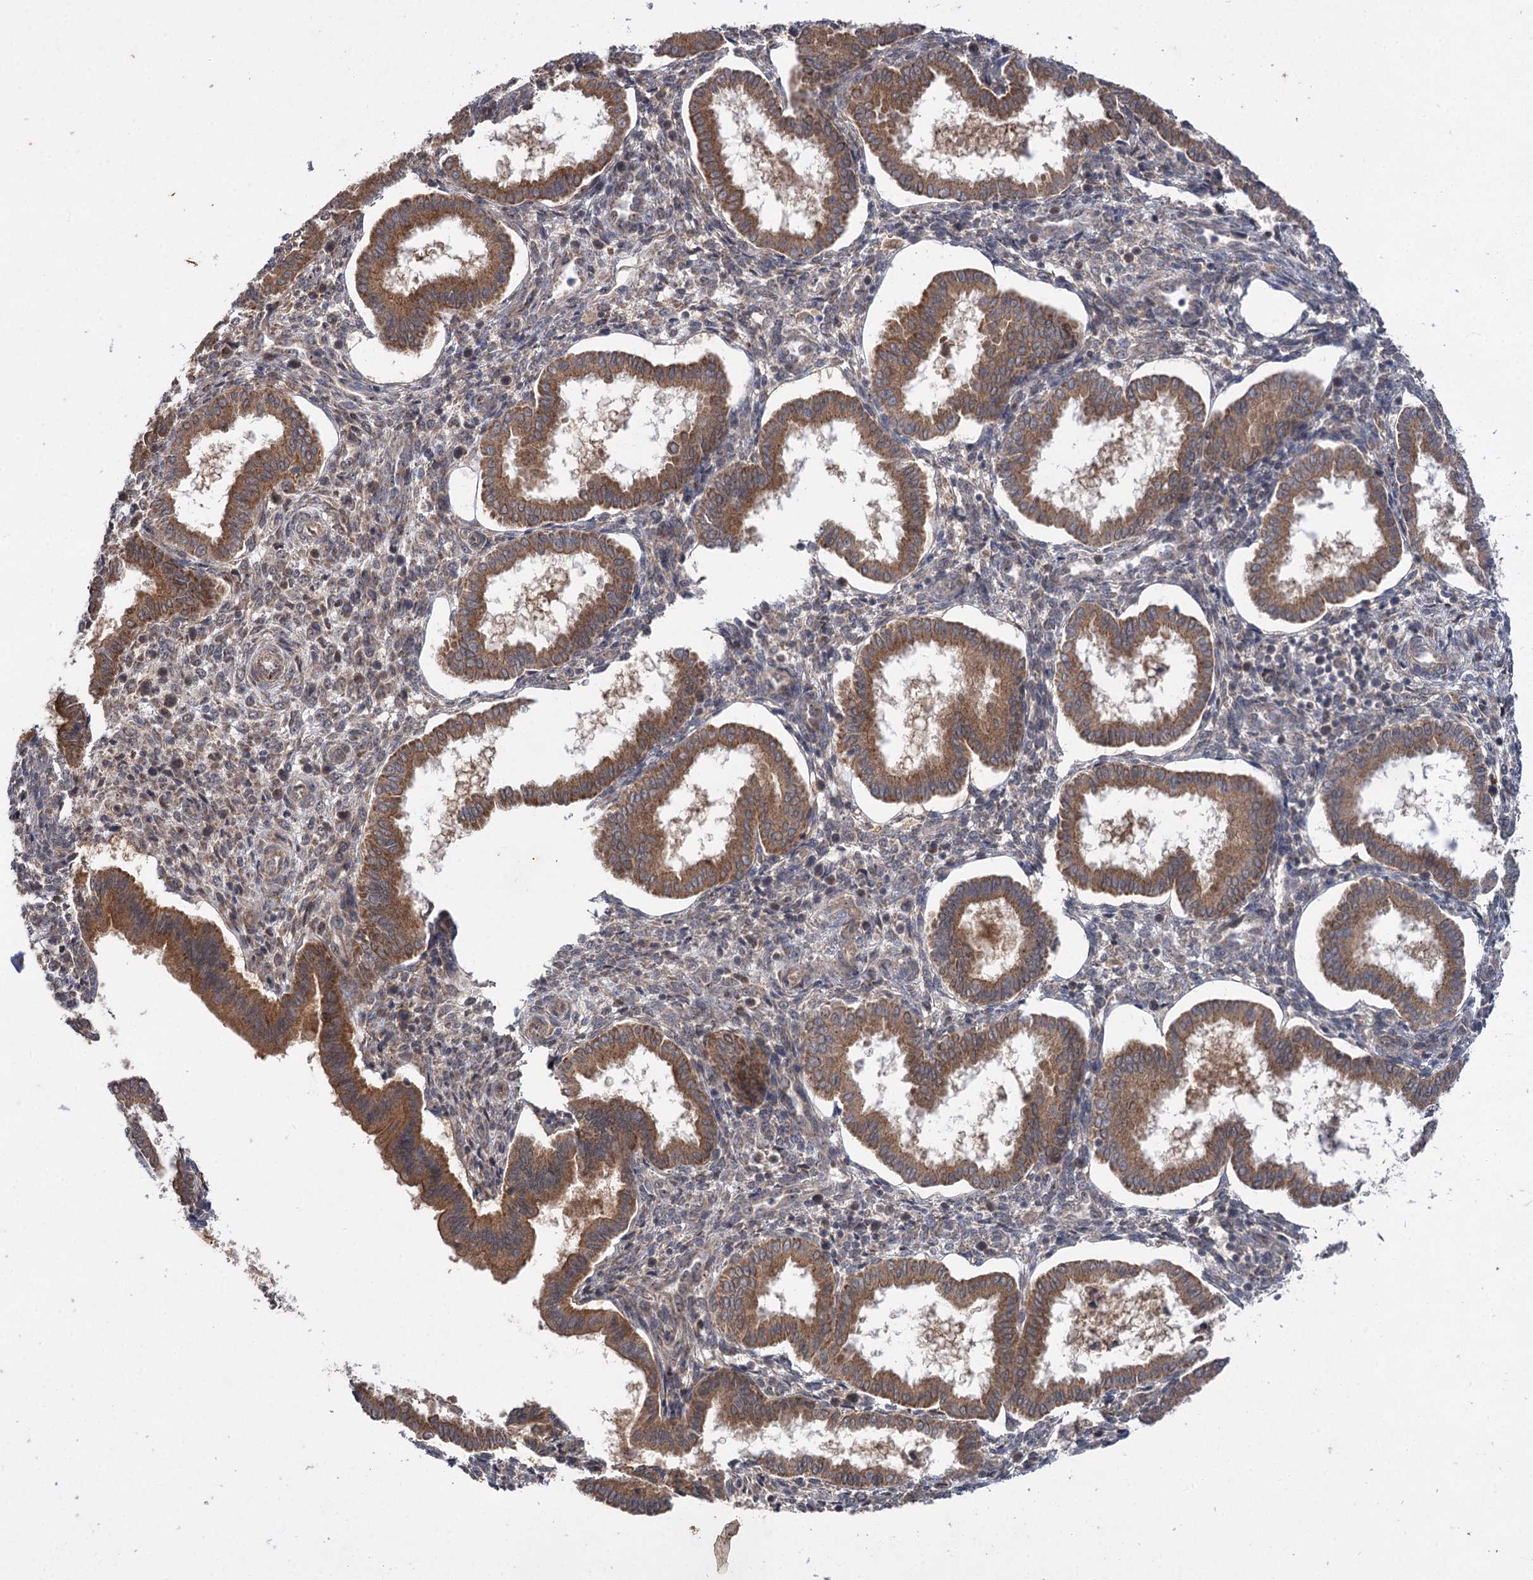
{"staining": {"intensity": "negative", "quantity": "none", "location": "none"}, "tissue": "endometrium", "cell_type": "Cells in endometrial stroma", "image_type": "normal", "snomed": [{"axis": "morphology", "description": "Normal tissue, NOS"}, {"axis": "topography", "description": "Endometrium"}], "caption": "Immunohistochemistry (IHC) image of normal endometrium stained for a protein (brown), which demonstrates no positivity in cells in endometrial stroma. (IHC, brightfield microscopy, high magnification).", "gene": "FBXW8", "patient": {"sex": "female", "age": 24}}